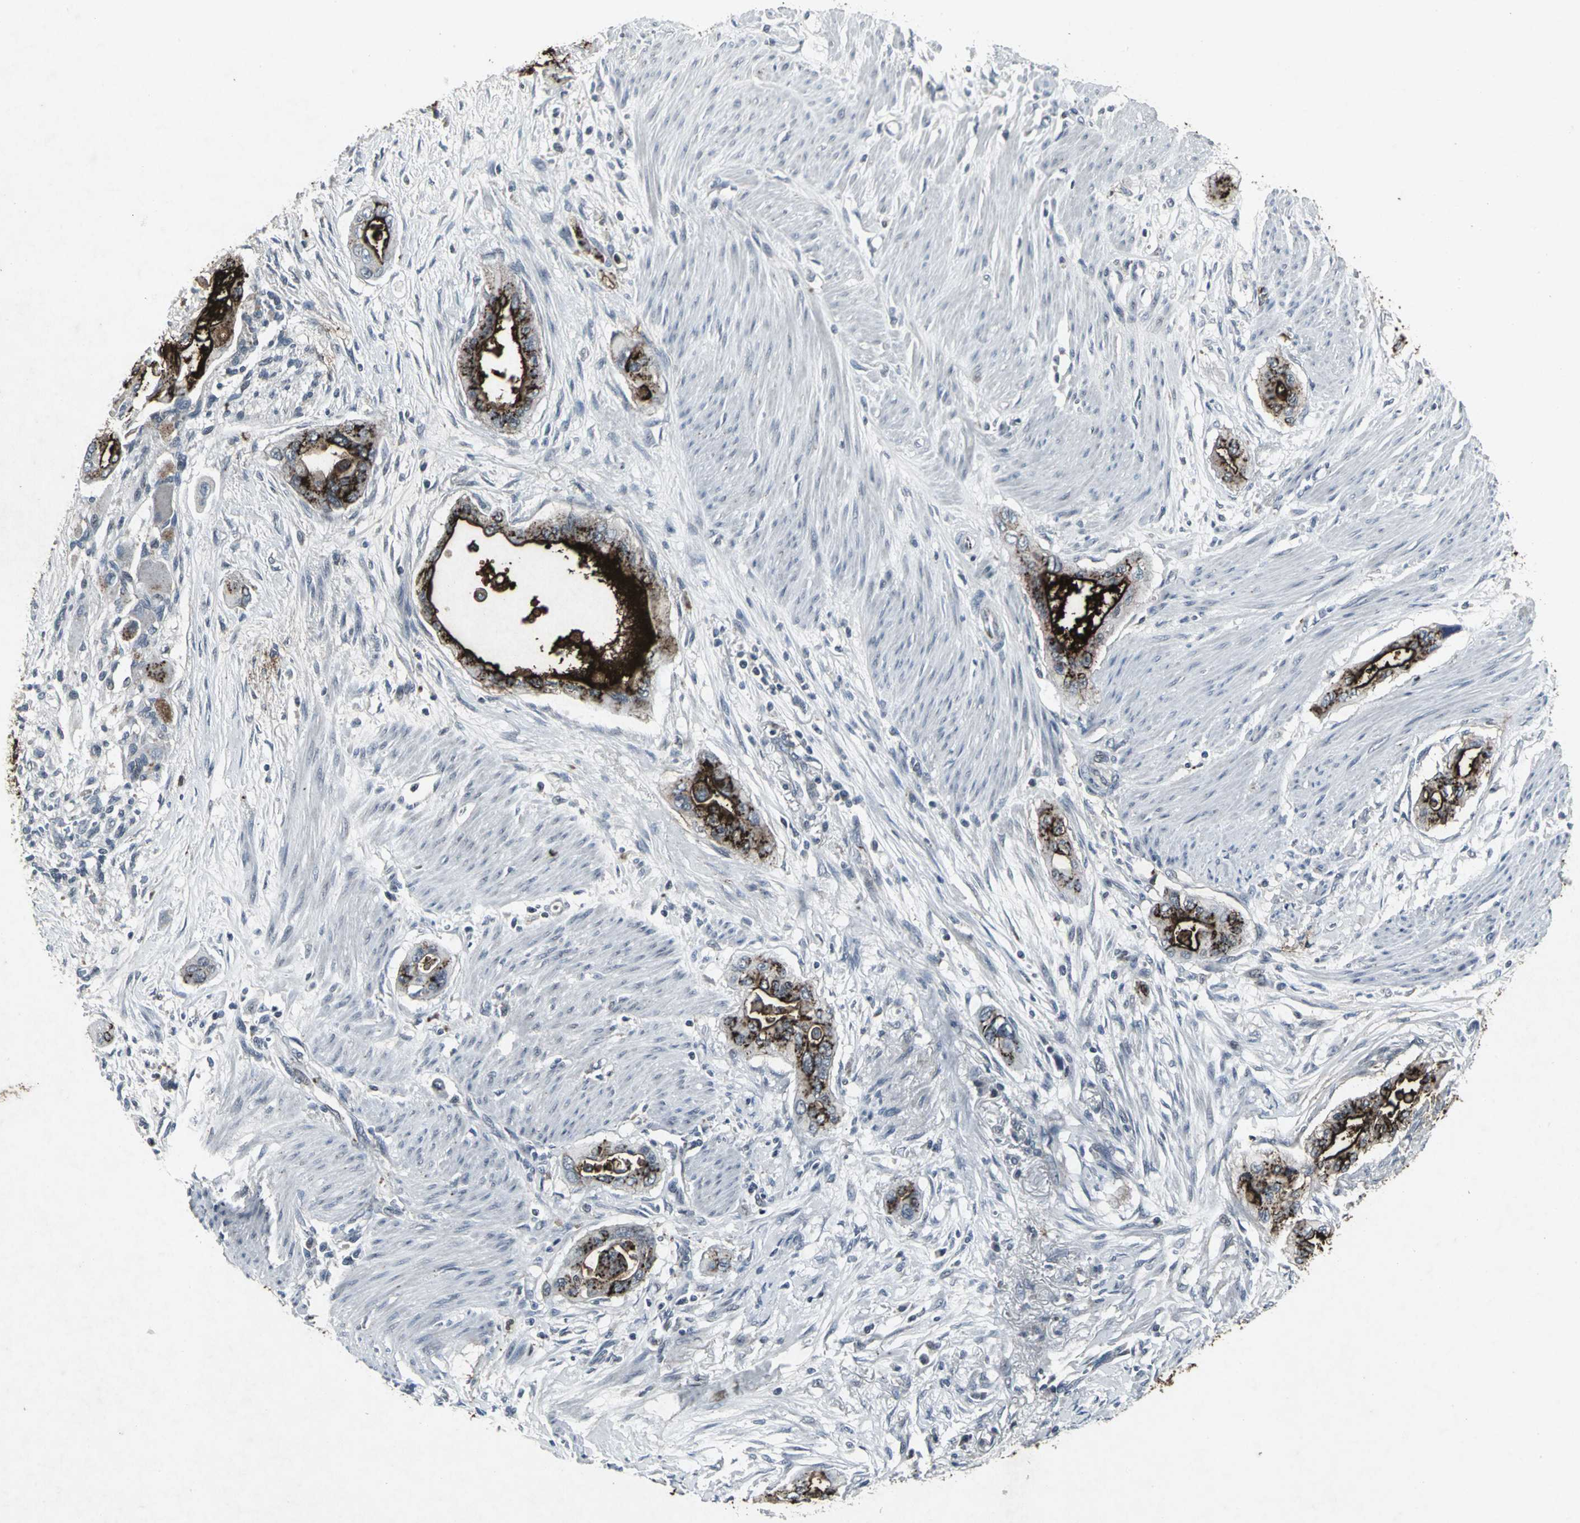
{"staining": {"intensity": "strong", "quantity": ">75%", "location": "cytoplasmic/membranous"}, "tissue": "pancreatic cancer", "cell_type": "Tumor cells", "image_type": "cancer", "snomed": [{"axis": "morphology", "description": "Adenocarcinoma, NOS"}, {"axis": "topography", "description": "Pancreas"}], "caption": "Brown immunohistochemical staining in human pancreatic cancer (adenocarcinoma) displays strong cytoplasmic/membranous expression in approximately >75% of tumor cells.", "gene": "BMP4", "patient": {"sex": "male", "age": 77}}